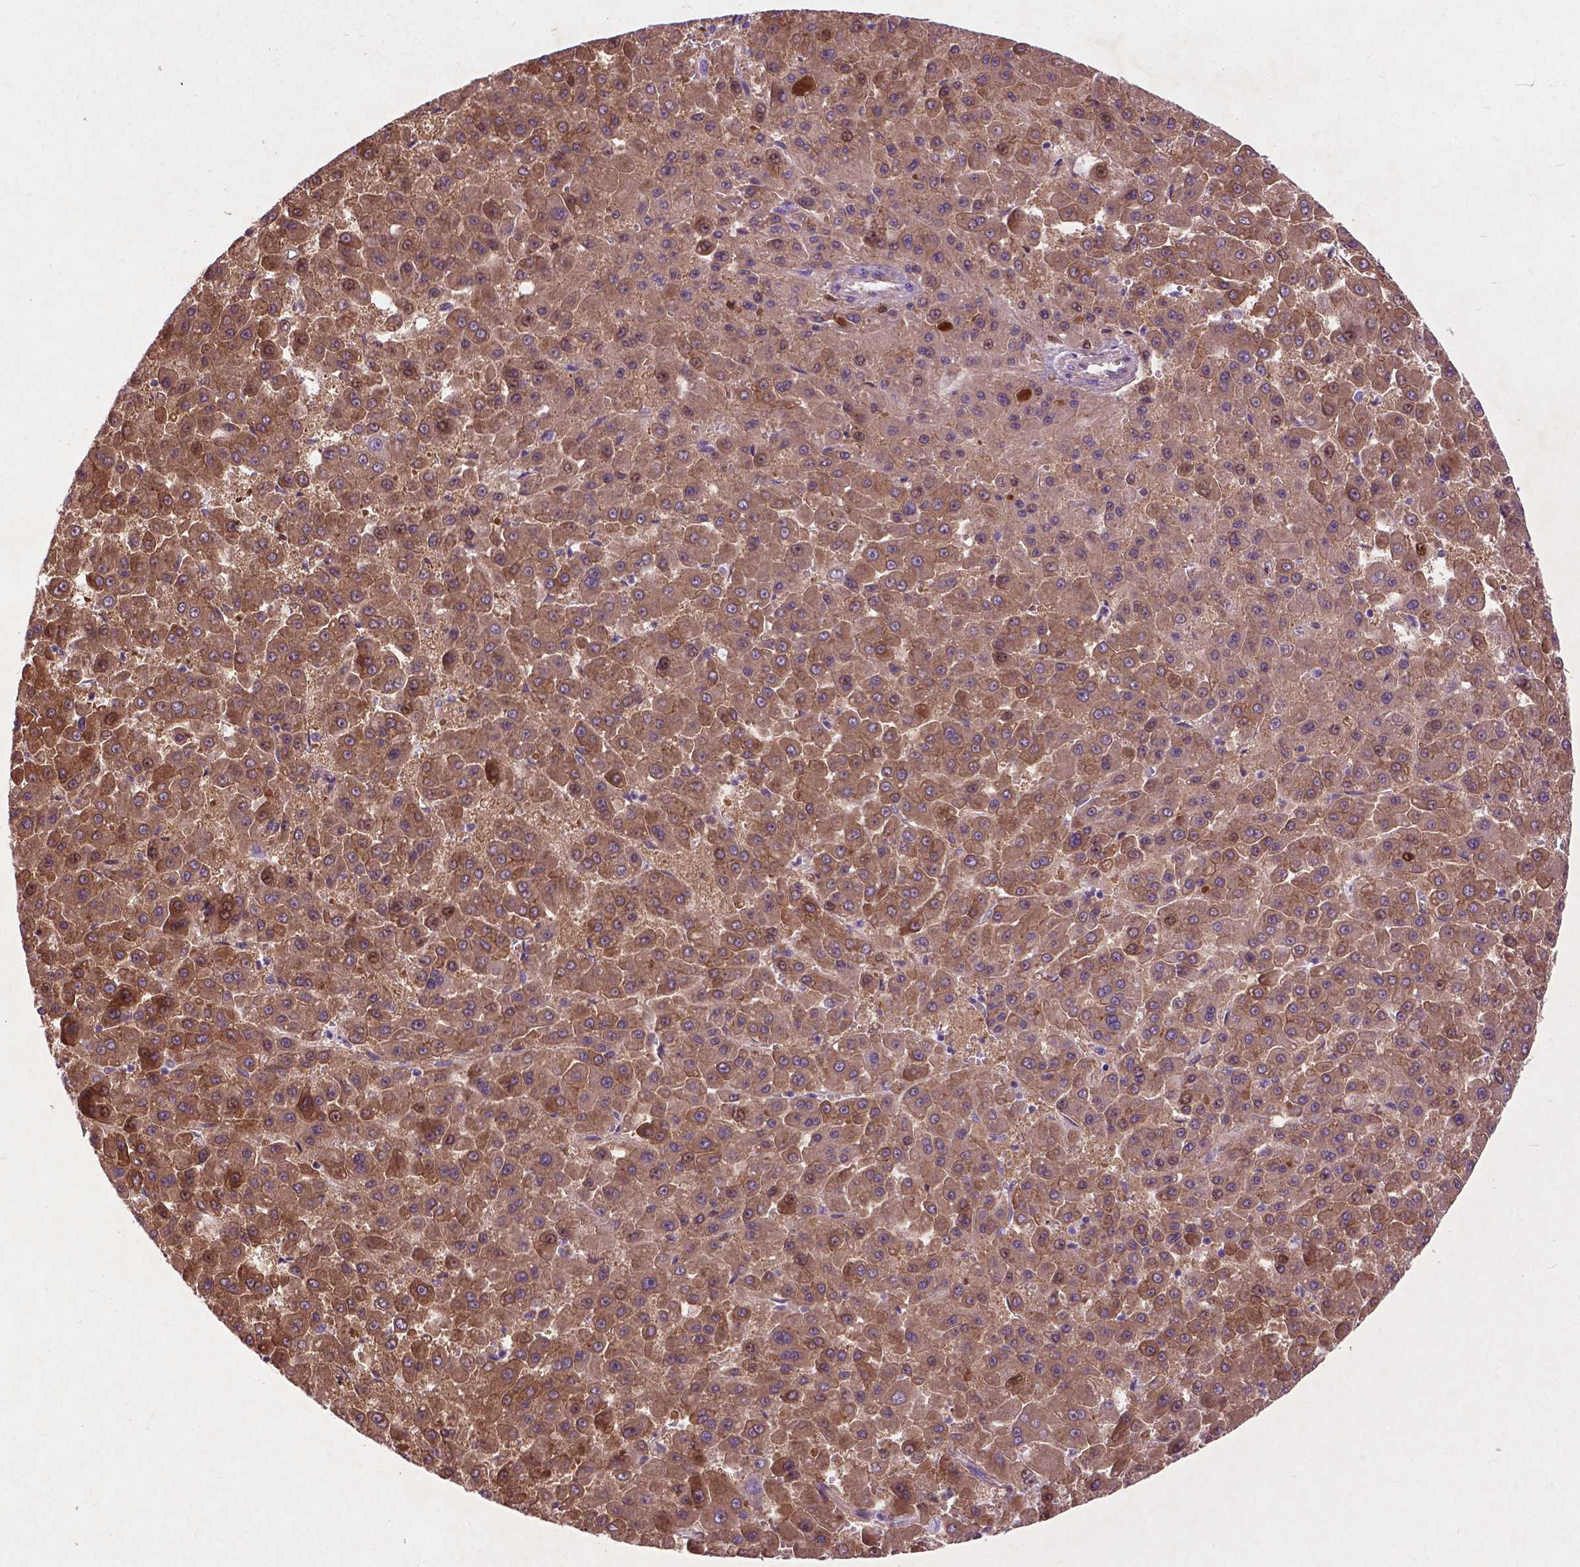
{"staining": {"intensity": "moderate", "quantity": ">75%", "location": "cytoplasmic/membranous"}, "tissue": "liver cancer", "cell_type": "Tumor cells", "image_type": "cancer", "snomed": [{"axis": "morphology", "description": "Carcinoma, Hepatocellular, NOS"}, {"axis": "topography", "description": "Liver"}], "caption": "Protein staining shows moderate cytoplasmic/membranous positivity in approximately >75% of tumor cells in hepatocellular carcinoma (liver). Ihc stains the protein in brown and the nuclei are stained blue.", "gene": "ATG4D", "patient": {"sex": "male", "age": 78}}